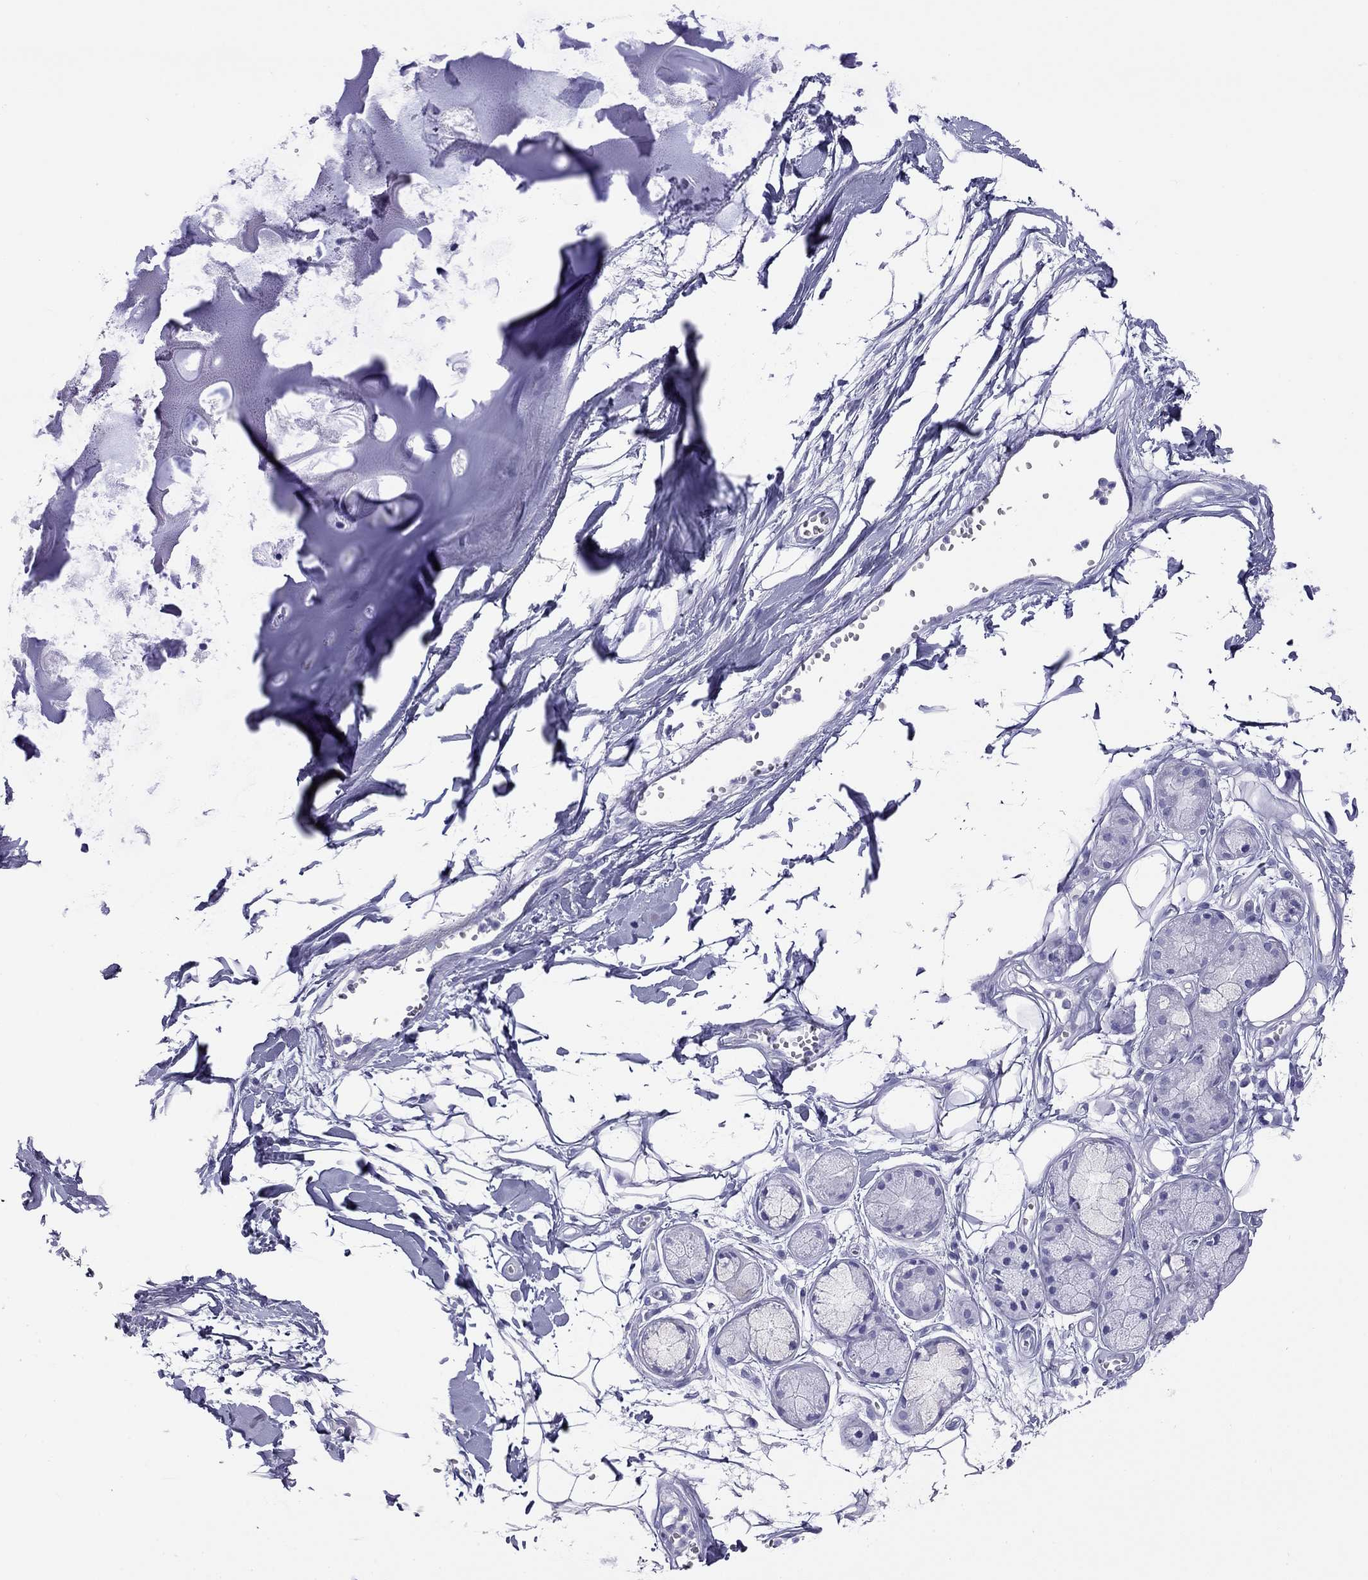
{"staining": {"intensity": "negative", "quantity": "none", "location": "none"}, "tissue": "adipose tissue", "cell_type": "Adipocytes", "image_type": "normal", "snomed": [{"axis": "morphology", "description": "Normal tissue, NOS"}, {"axis": "morphology", "description": "Squamous cell carcinoma, NOS"}, {"axis": "topography", "description": "Cartilage tissue"}, {"axis": "topography", "description": "Lung"}], "caption": "This image is of unremarkable adipose tissue stained with immunohistochemistry to label a protein in brown with the nuclei are counter-stained blue. There is no positivity in adipocytes. The staining is performed using DAB brown chromogen with nuclei counter-stained in using hematoxylin.", "gene": "HLA", "patient": {"sex": "male", "age": 66}}